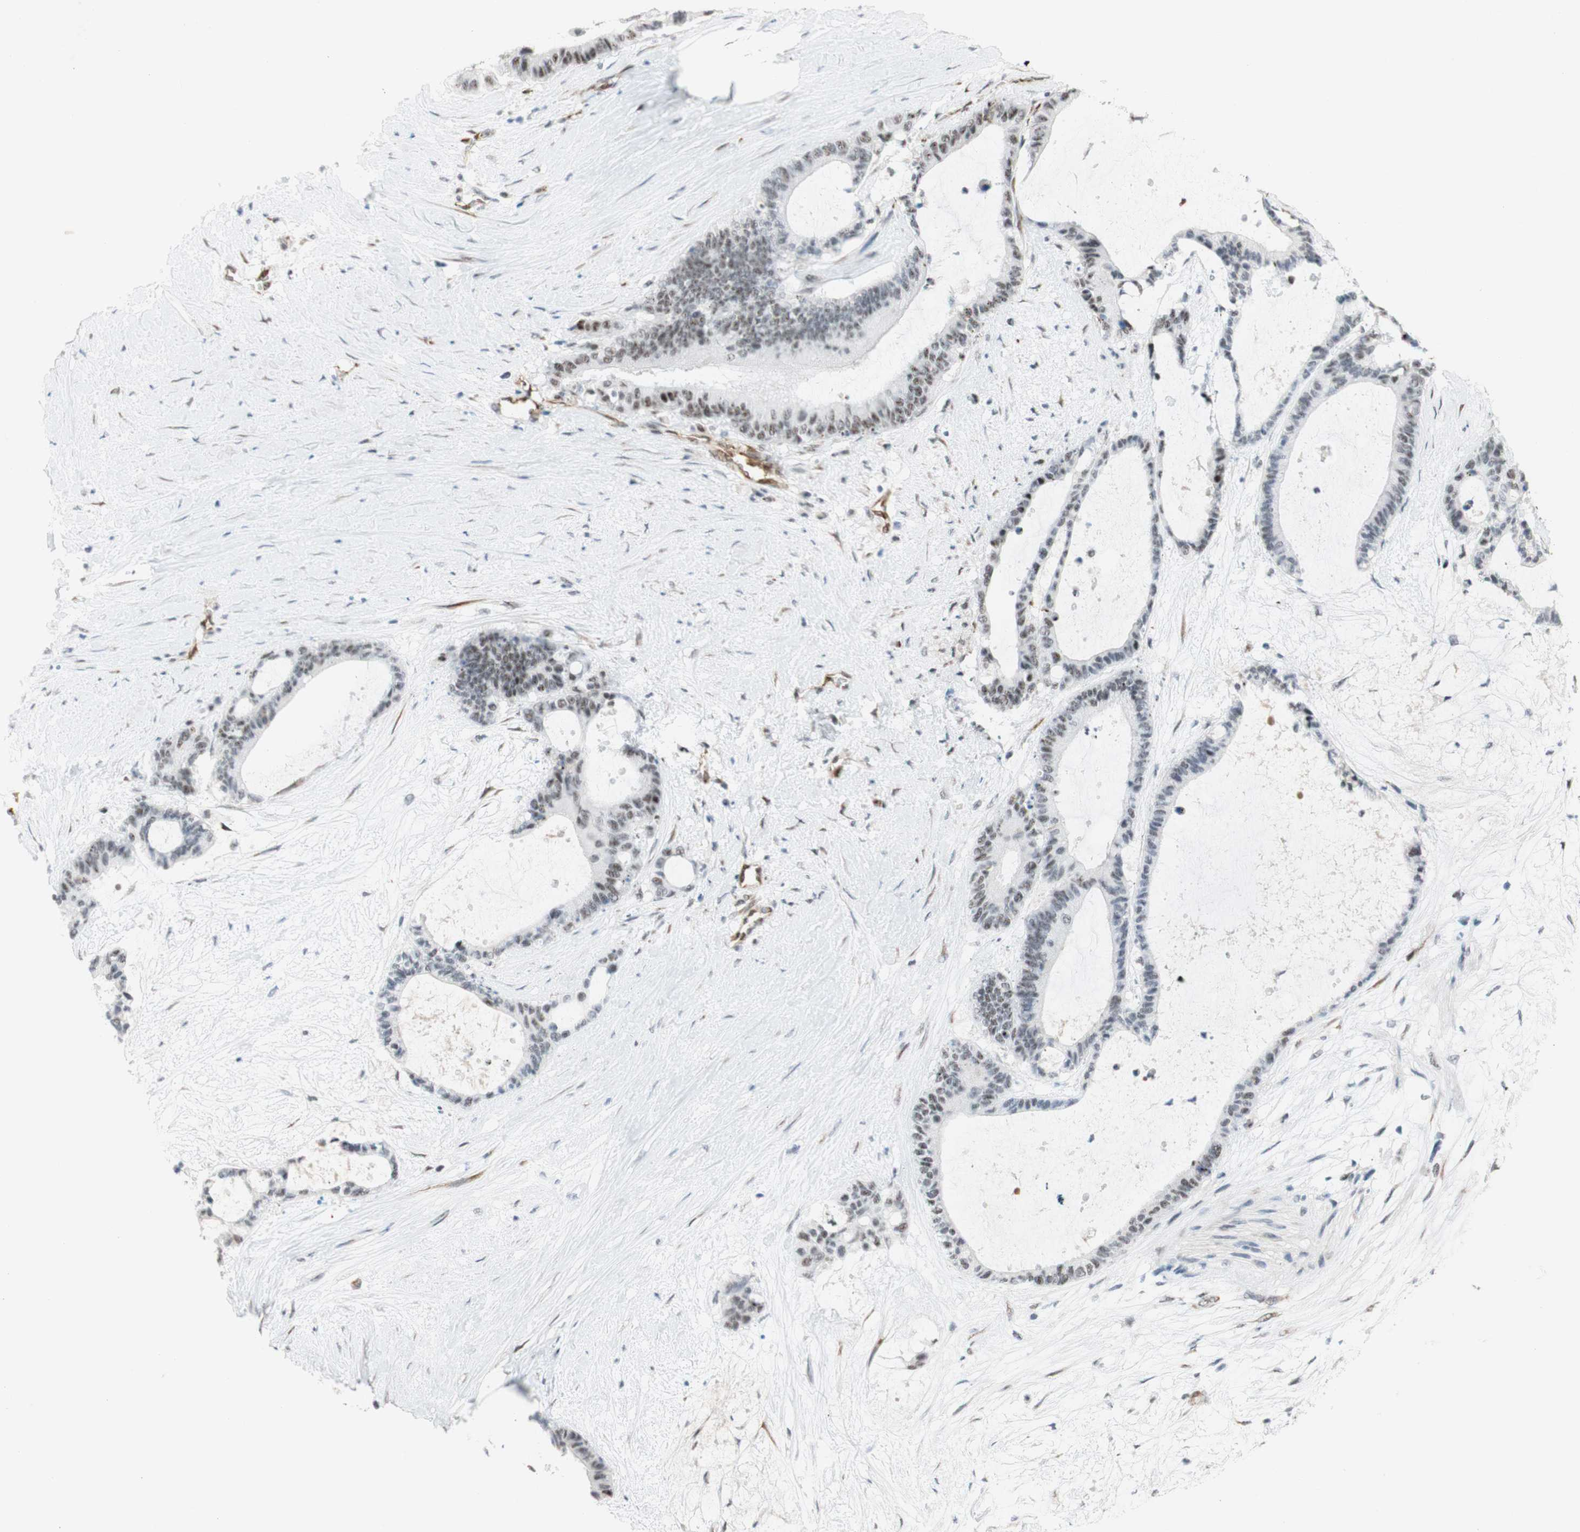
{"staining": {"intensity": "weak", "quantity": ">75%", "location": "nuclear"}, "tissue": "liver cancer", "cell_type": "Tumor cells", "image_type": "cancer", "snomed": [{"axis": "morphology", "description": "Cholangiocarcinoma"}, {"axis": "topography", "description": "Liver"}], "caption": "Protein analysis of cholangiocarcinoma (liver) tissue shows weak nuclear expression in about >75% of tumor cells. (Stains: DAB in brown, nuclei in blue, Microscopy: brightfield microscopy at high magnification).", "gene": "SAP18", "patient": {"sex": "female", "age": 73}}